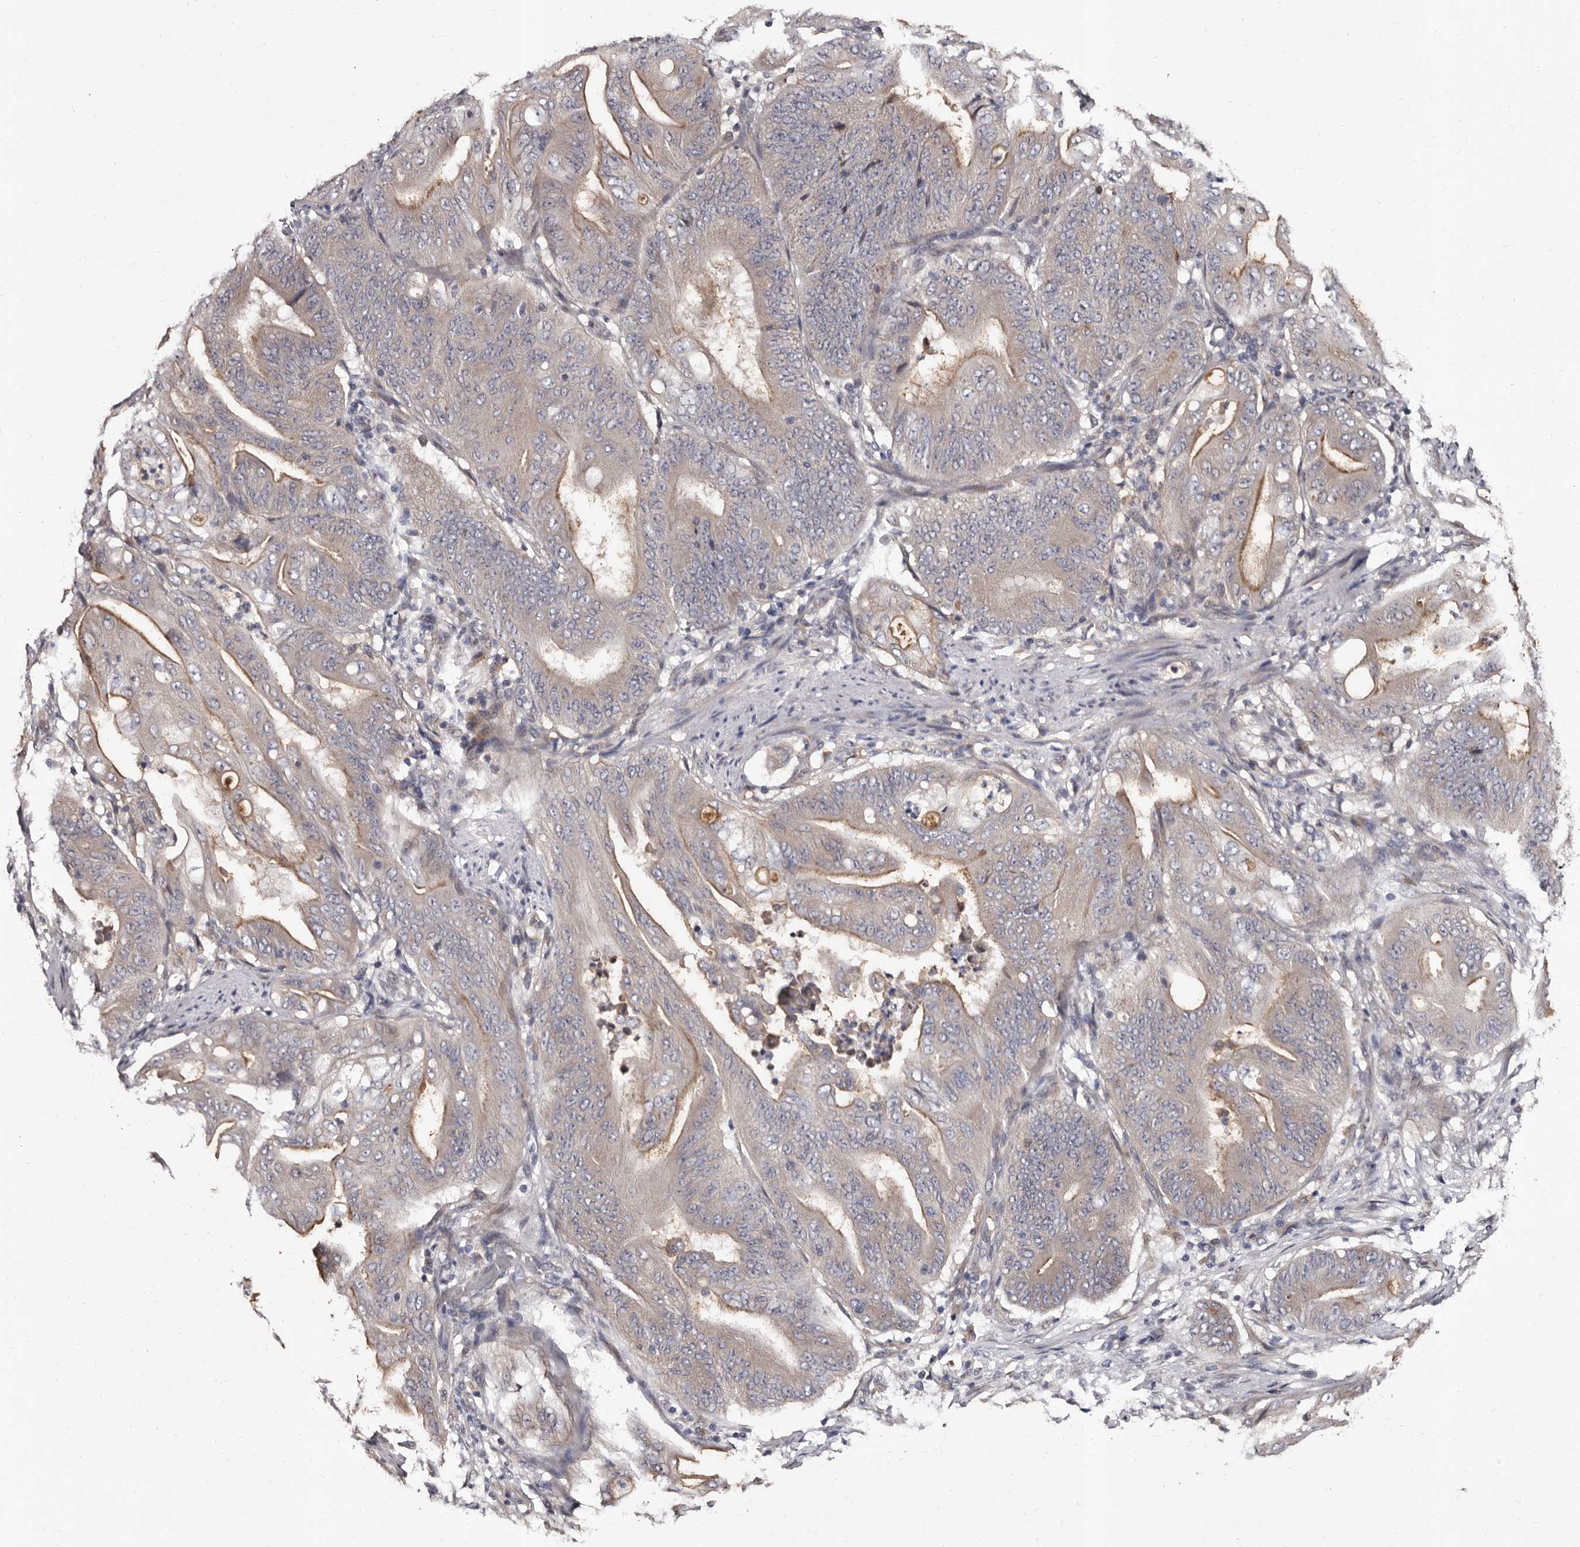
{"staining": {"intensity": "moderate", "quantity": "25%-75%", "location": "cytoplasmic/membranous"}, "tissue": "stomach cancer", "cell_type": "Tumor cells", "image_type": "cancer", "snomed": [{"axis": "morphology", "description": "Adenocarcinoma, NOS"}, {"axis": "topography", "description": "Stomach"}], "caption": "Human stomach cancer stained with a protein marker displays moderate staining in tumor cells.", "gene": "FAM91A1", "patient": {"sex": "female", "age": 73}}